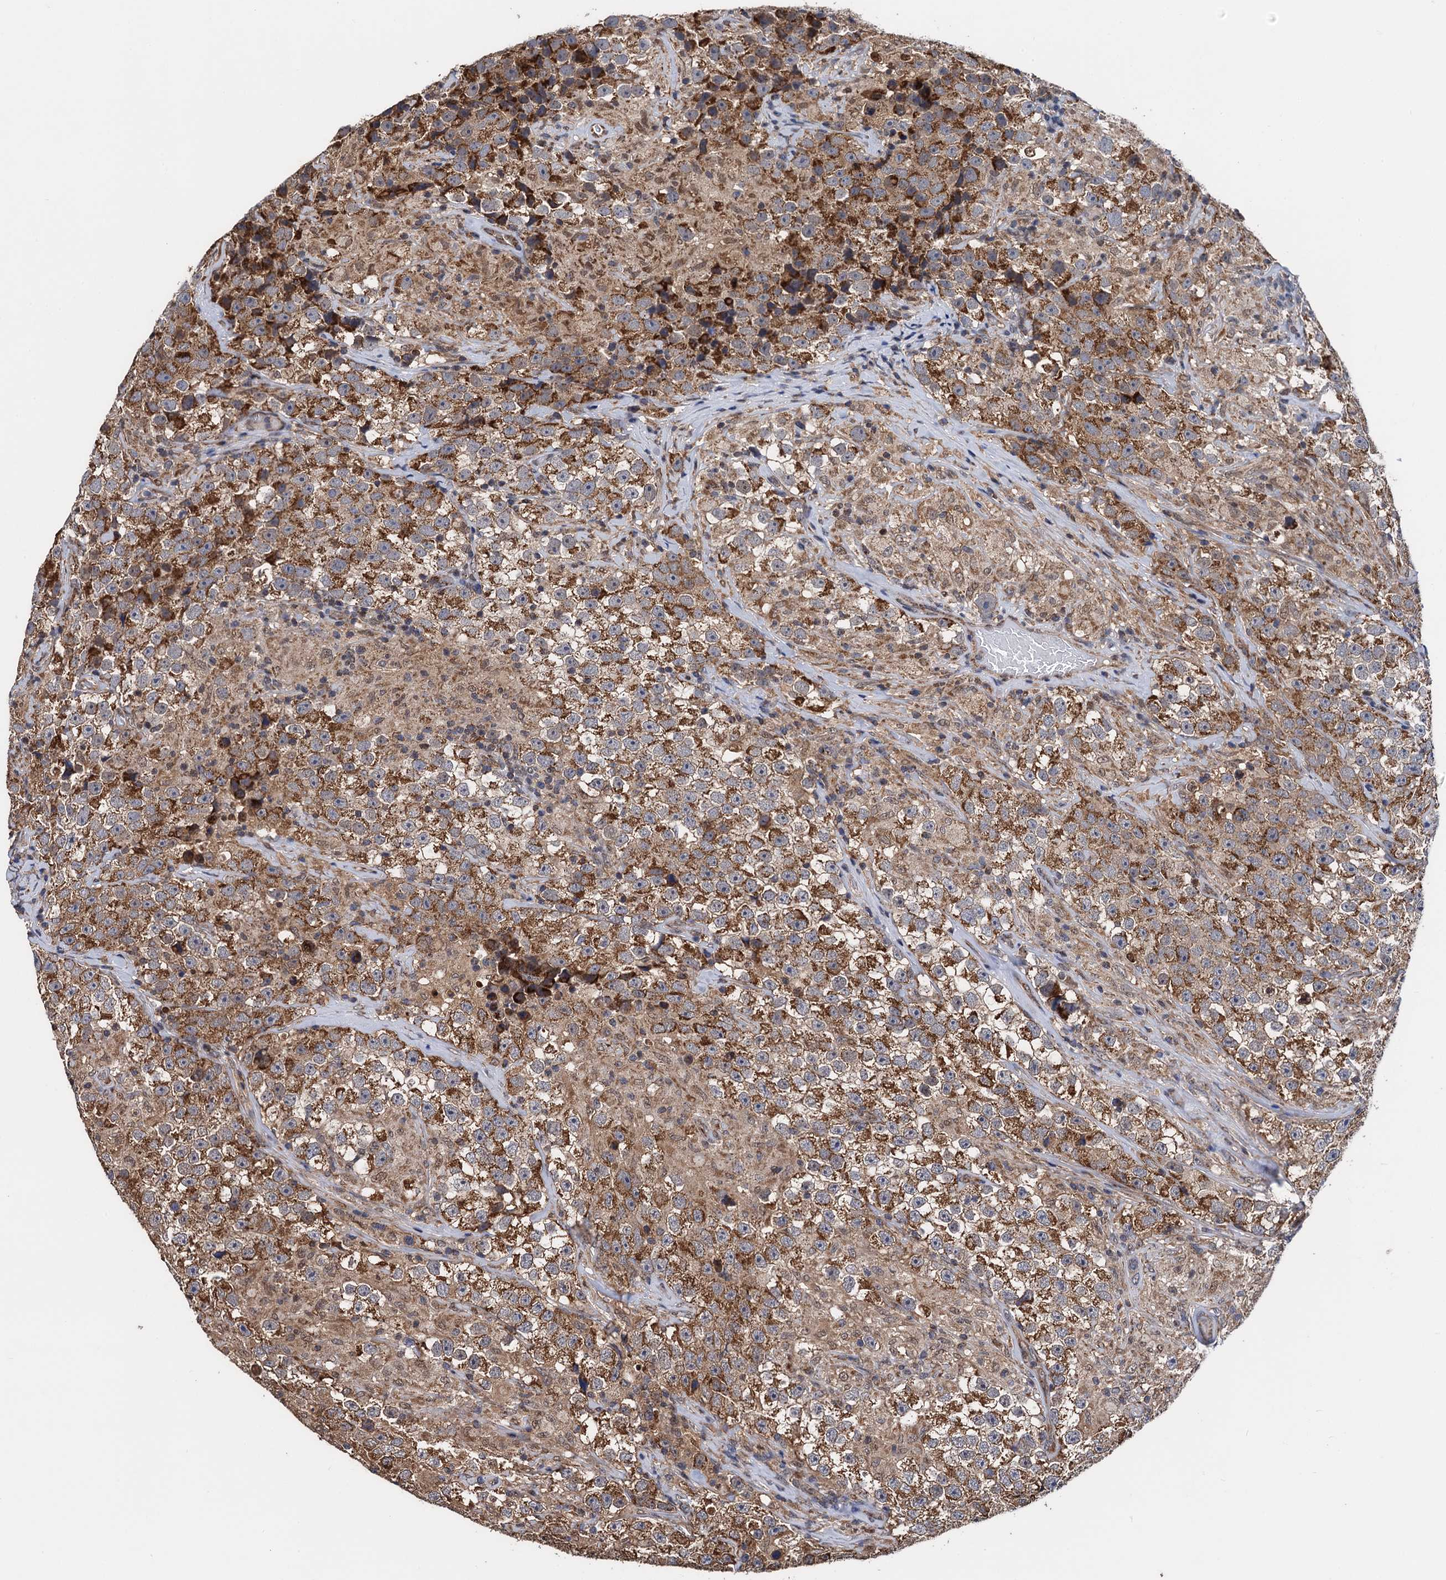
{"staining": {"intensity": "moderate", "quantity": ">75%", "location": "cytoplasmic/membranous"}, "tissue": "testis cancer", "cell_type": "Tumor cells", "image_type": "cancer", "snomed": [{"axis": "morphology", "description": "Seminoma, NOS"}, {"axis": "topography", "description": "Testis"}], "caption": "High-power microscopy captured an immunohistochemistry photomicrograph of testis cancer, revealing moderate cytoplasmic/membranous staining in approximately >75% of tumor cells.", "gene": "PTCD3", "patient": {"sex": "male", "age": 46}}